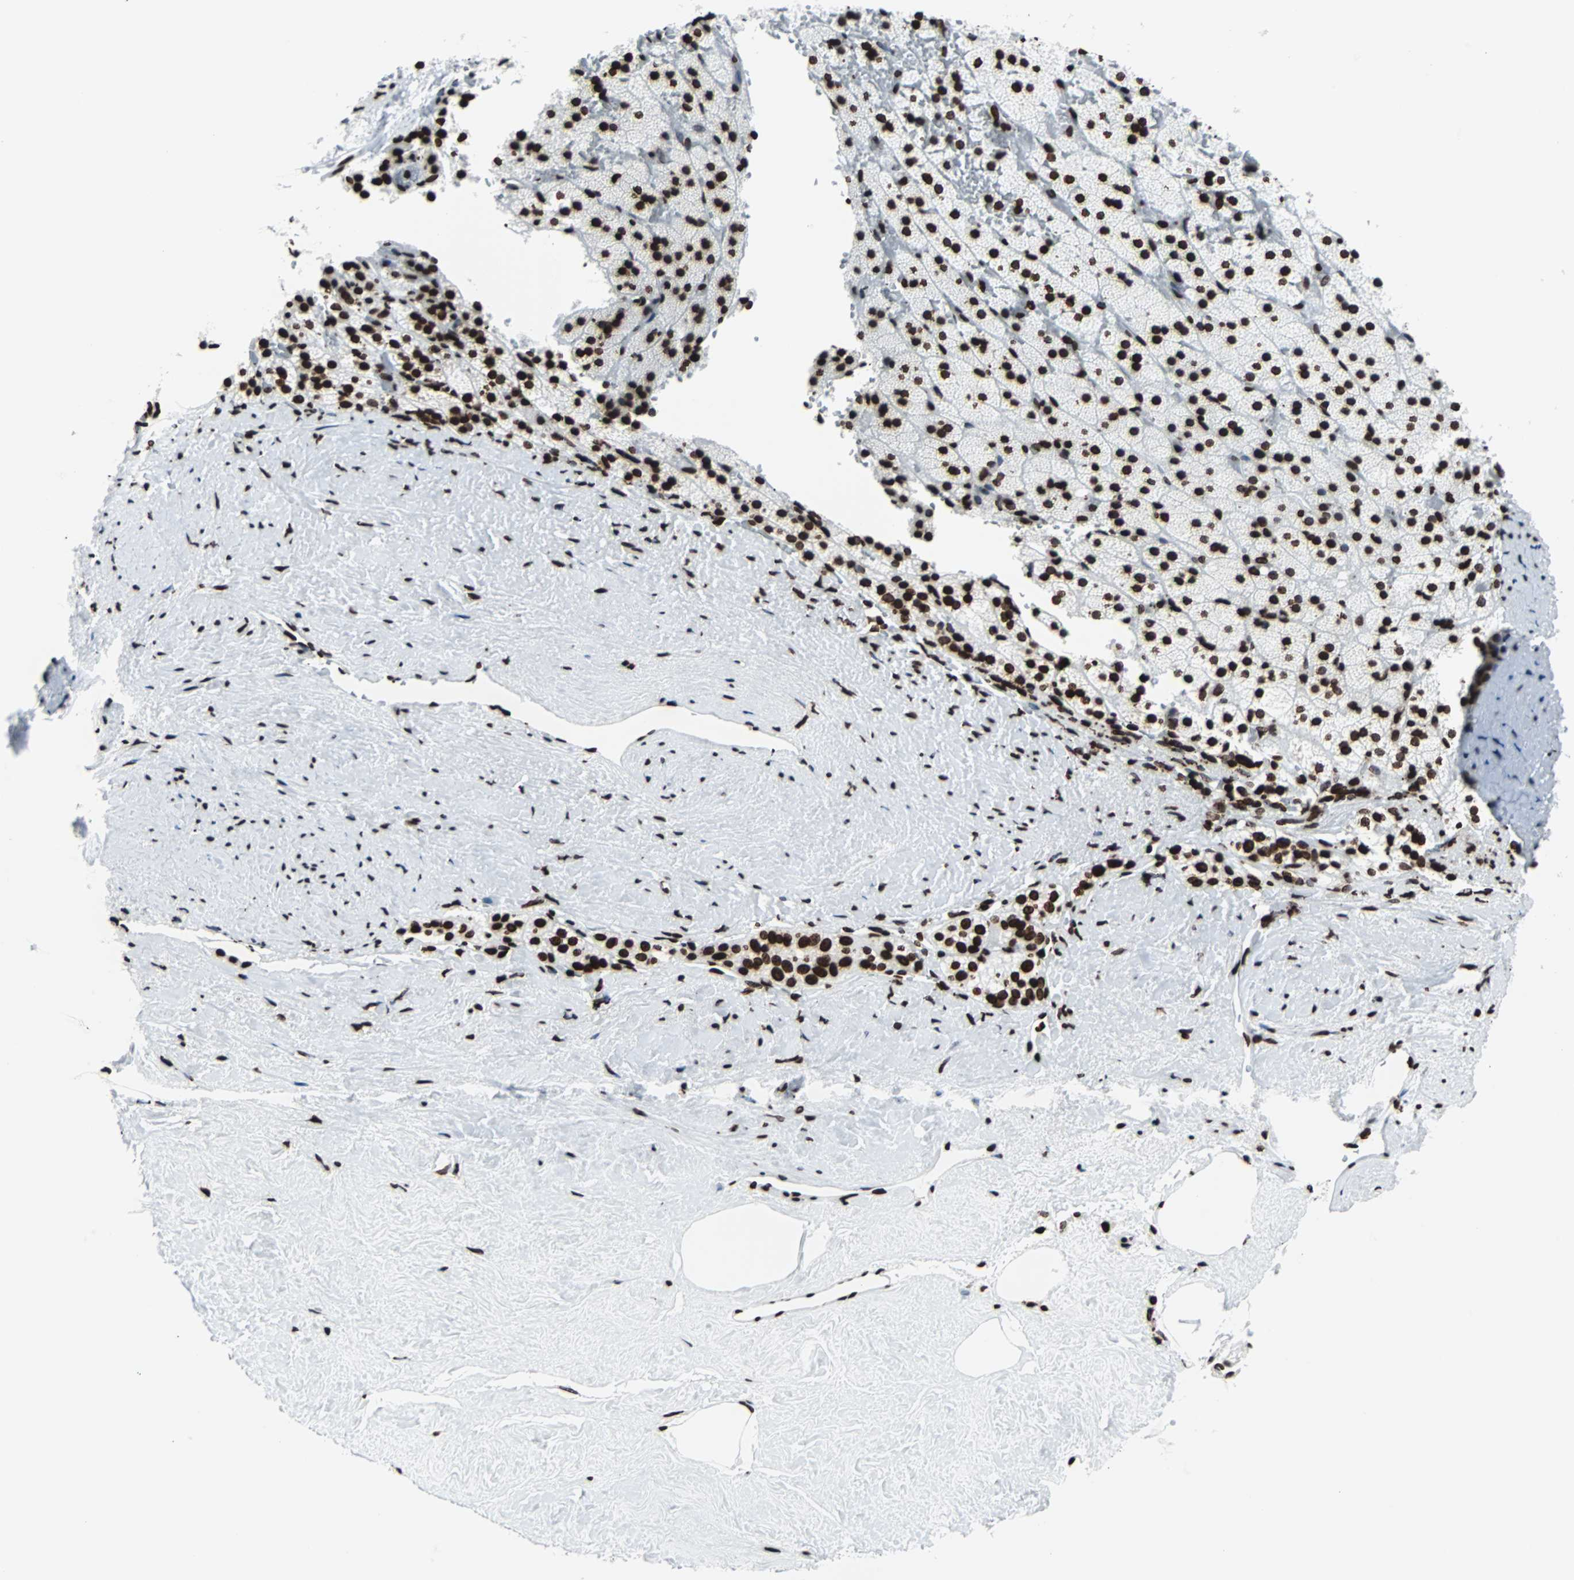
{"staining": {"intensity": "strong", "quantity": ">75%", "location": "nuclear"}, "tissue": "adrenal gland", "cell_type": "Glandular cells", "image_type": "normal", "snomed": [{"axis": "morphology", "description": "Normal tissue, NOS"}, {"axis": "topography", "description": "Adrenal gland"}], "caption": "IHC of unremarkable human adrenal gland exhibits high levels of strong nuclear staining in about >75% of glandular cells. (DAB (3,3'-diaminobenzidine) IHC with brightfield microscopy, high magnification).", "gene": "H2BC18", "patient": {"sex": "male", "age": 35}}